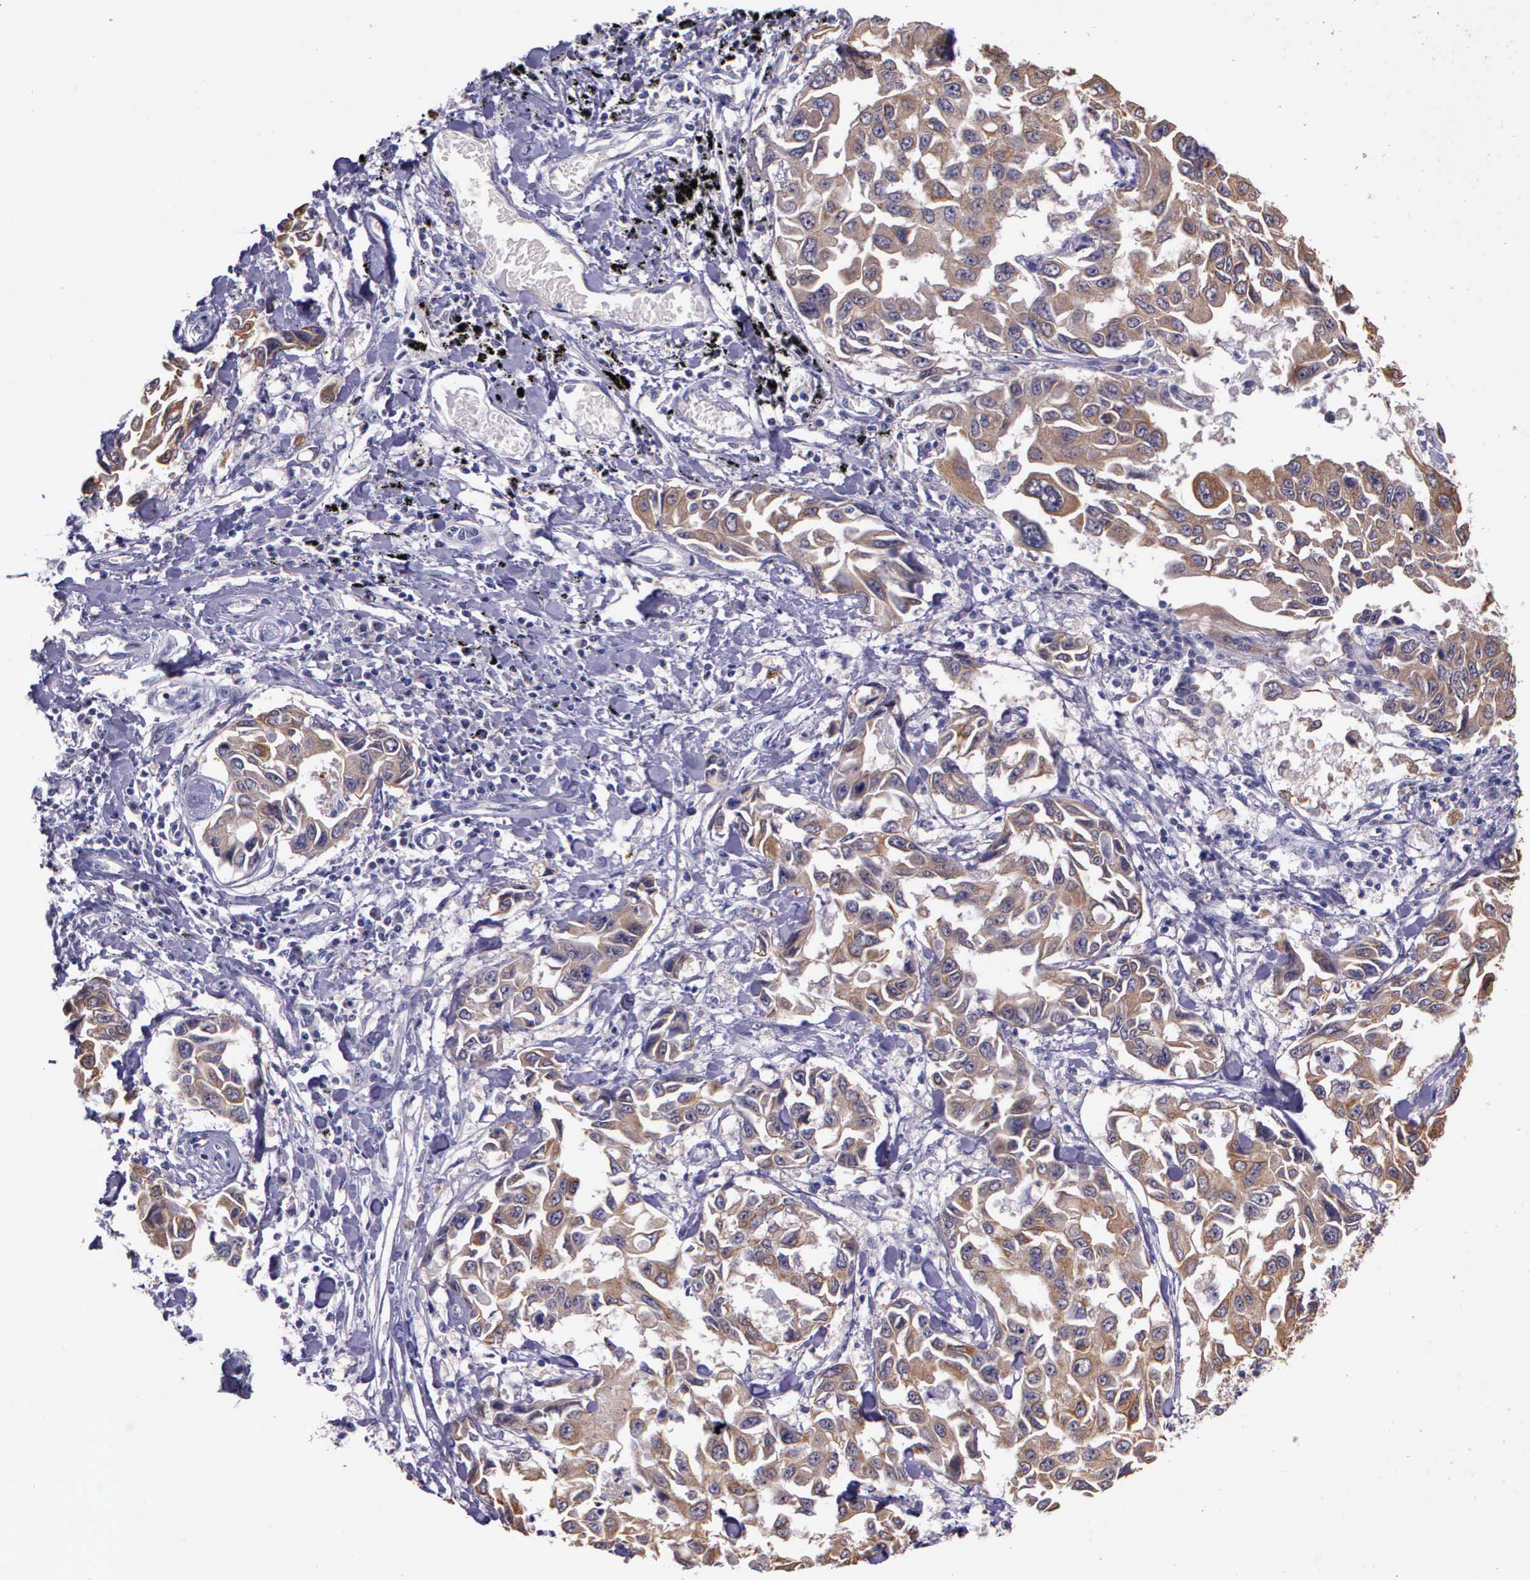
{"staining": {"intensity": "weak", "quantity": ">75%", "location": "cytoplasmic/membranous"}, "tissue": "lung cancer", "cell_type": "Tumor cells", "image_type": "cancer", "snomed": [{"axis": "morphology", "description": "Adenocarcinoma, NOS"}, {"axis": "topography", "description": "Lung"}], "caption": "IHC of lung adenocarcinoma exhibits low levels of weak cytoplasmic/membranous expression in approximately >75% of tumor cells.", "gene": "IGBP1", "patient": {"sex": "male", "age": 64}}